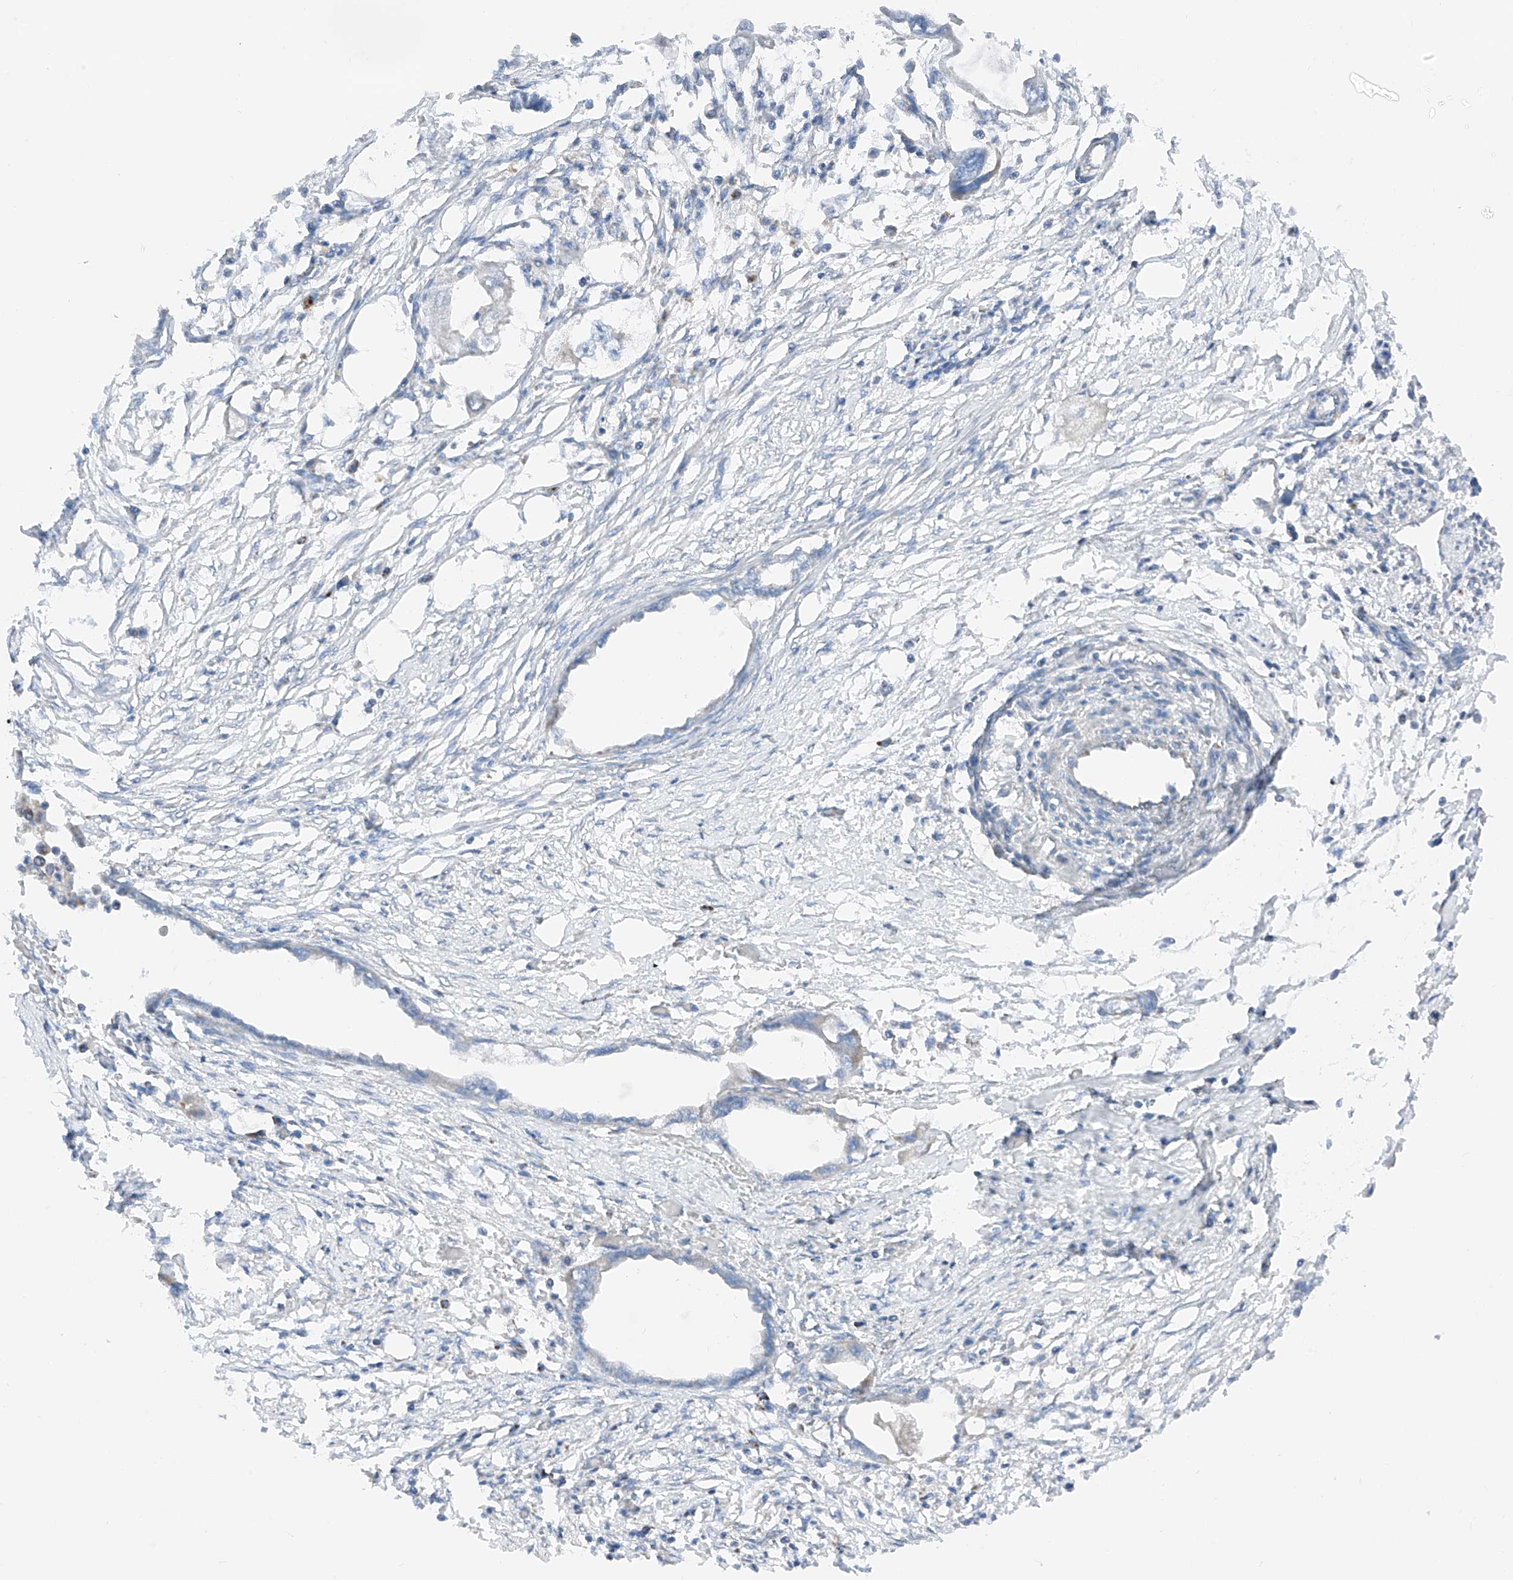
{"staining": {"intensity": "negative", "quantity": "none", "location": "none"}, "tissue": "endometrial cancer", "cell_type": "Tumor cells", "image_type": "cancer", "snomed": [{"axis": "morphology", "description": "Adenocarcinoma, NOS"}, {"axis": "morphology", "description": "Adenocarcinoma, metastatic, NOS"}, {"axis": "topography", "description": "Adipose tissue"}, {"axis": "topography", "description": "Endometrium"}], "caption": "This is an immunohistochemistry (IHC) histopathology image of human endometrial cancer. There is no expression in tumor cells.", "gene": "MRAP", "patient": {"sex": "female", "age": 67}}